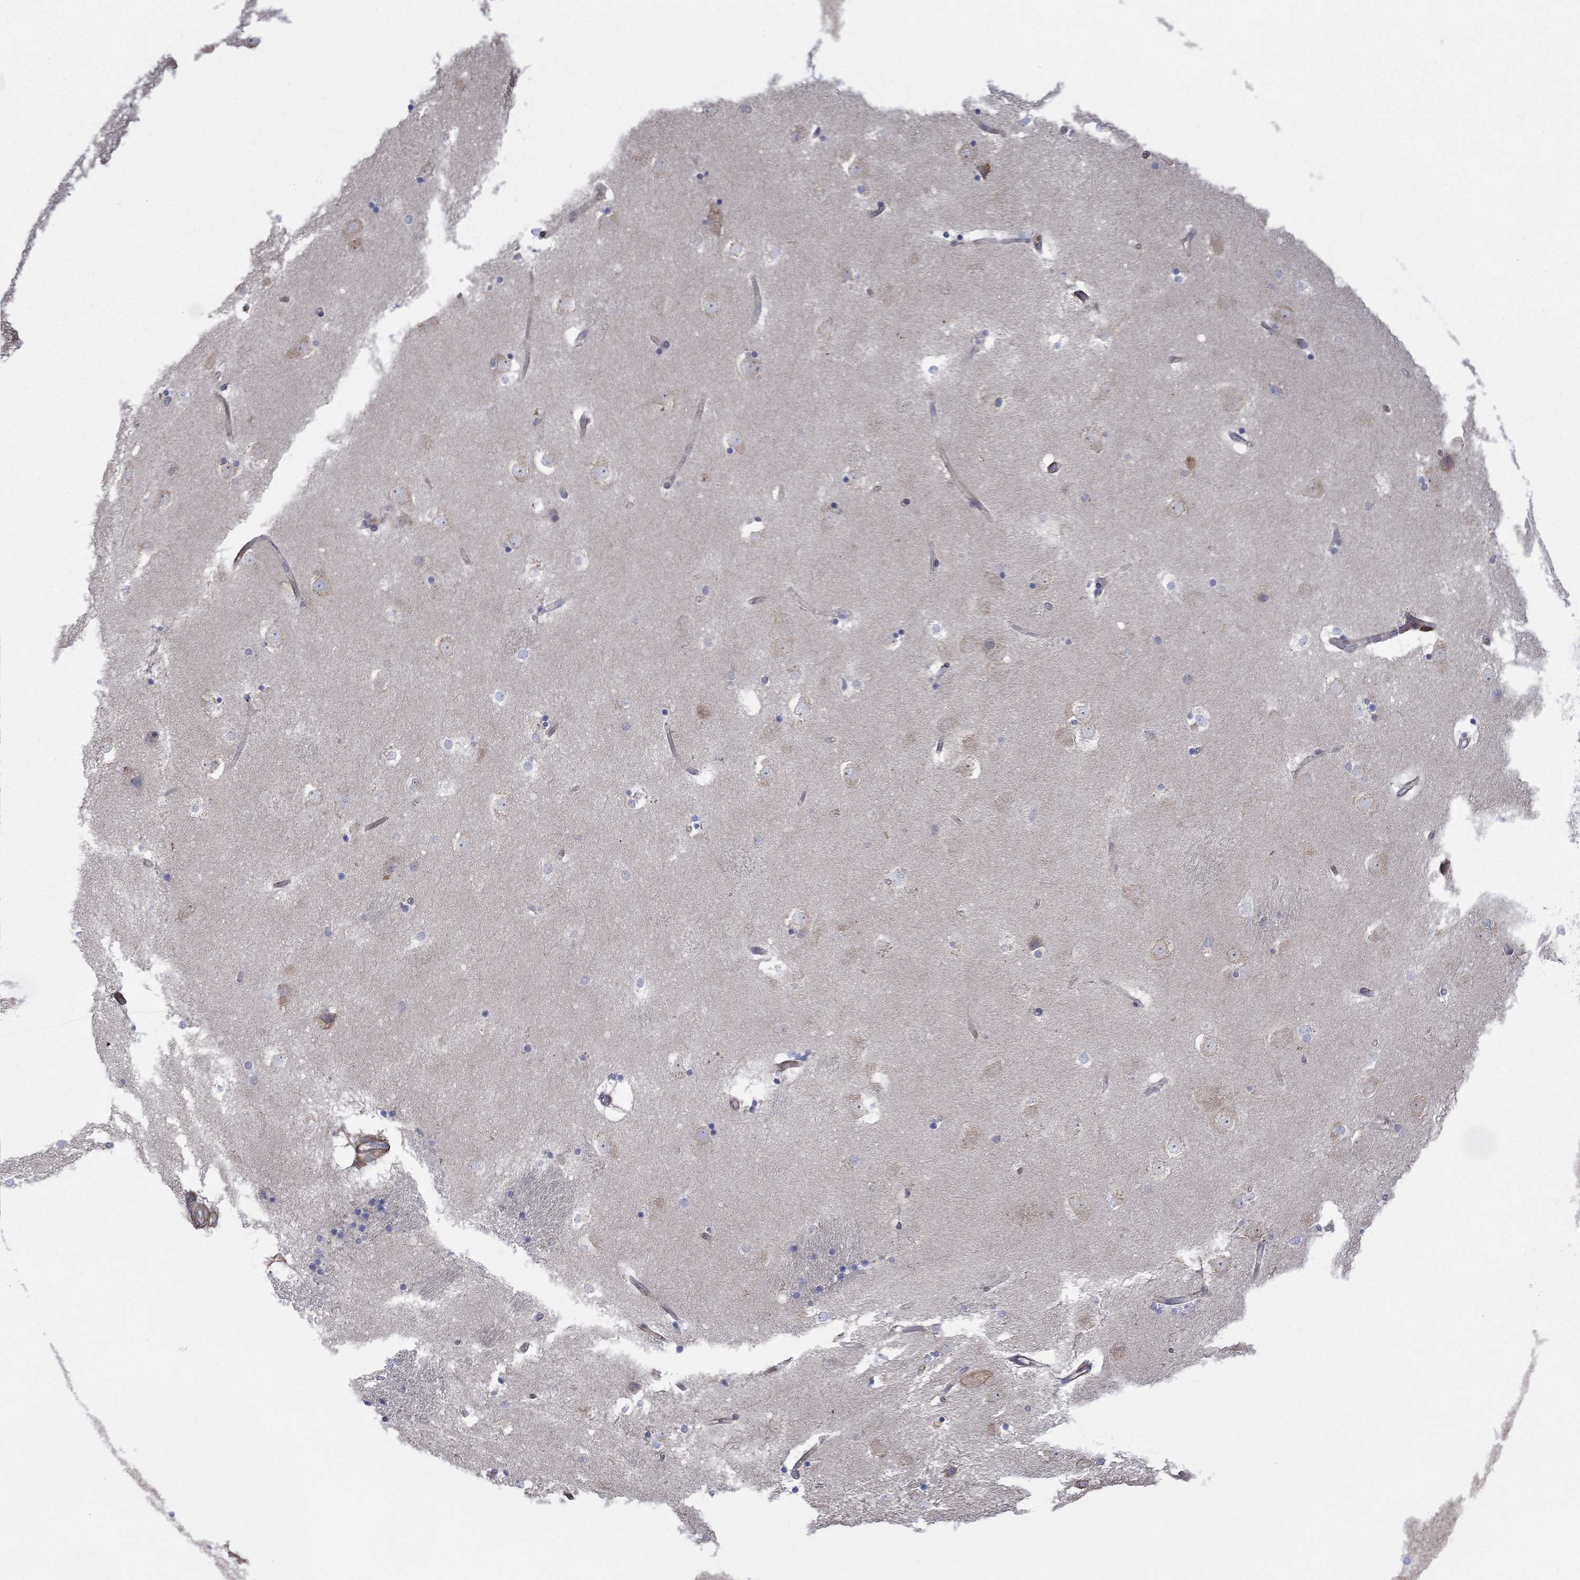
{"staining": {"intensity": "negative", "quantity": "none", "location": "none"}, "tissue": "caudate", "cell_type": "Glial cells", "image_type": "normal", "snomed": [{"axis": "morphology", "description": "Normal tissue, NOS"}, {"axis": "topography", "description": "Lateral ventricle wall"}], "caption": "Protein analysis of unremarkable caudate displays no significant staining in glial cells. The staining was performed using DAB to visualize the protein expression in brown, while the nuclei were stained in blue with hematoxylin (Magnification: 20x).", "gene": "PAG1", "patient": {"sex": "male", "age": 51}}